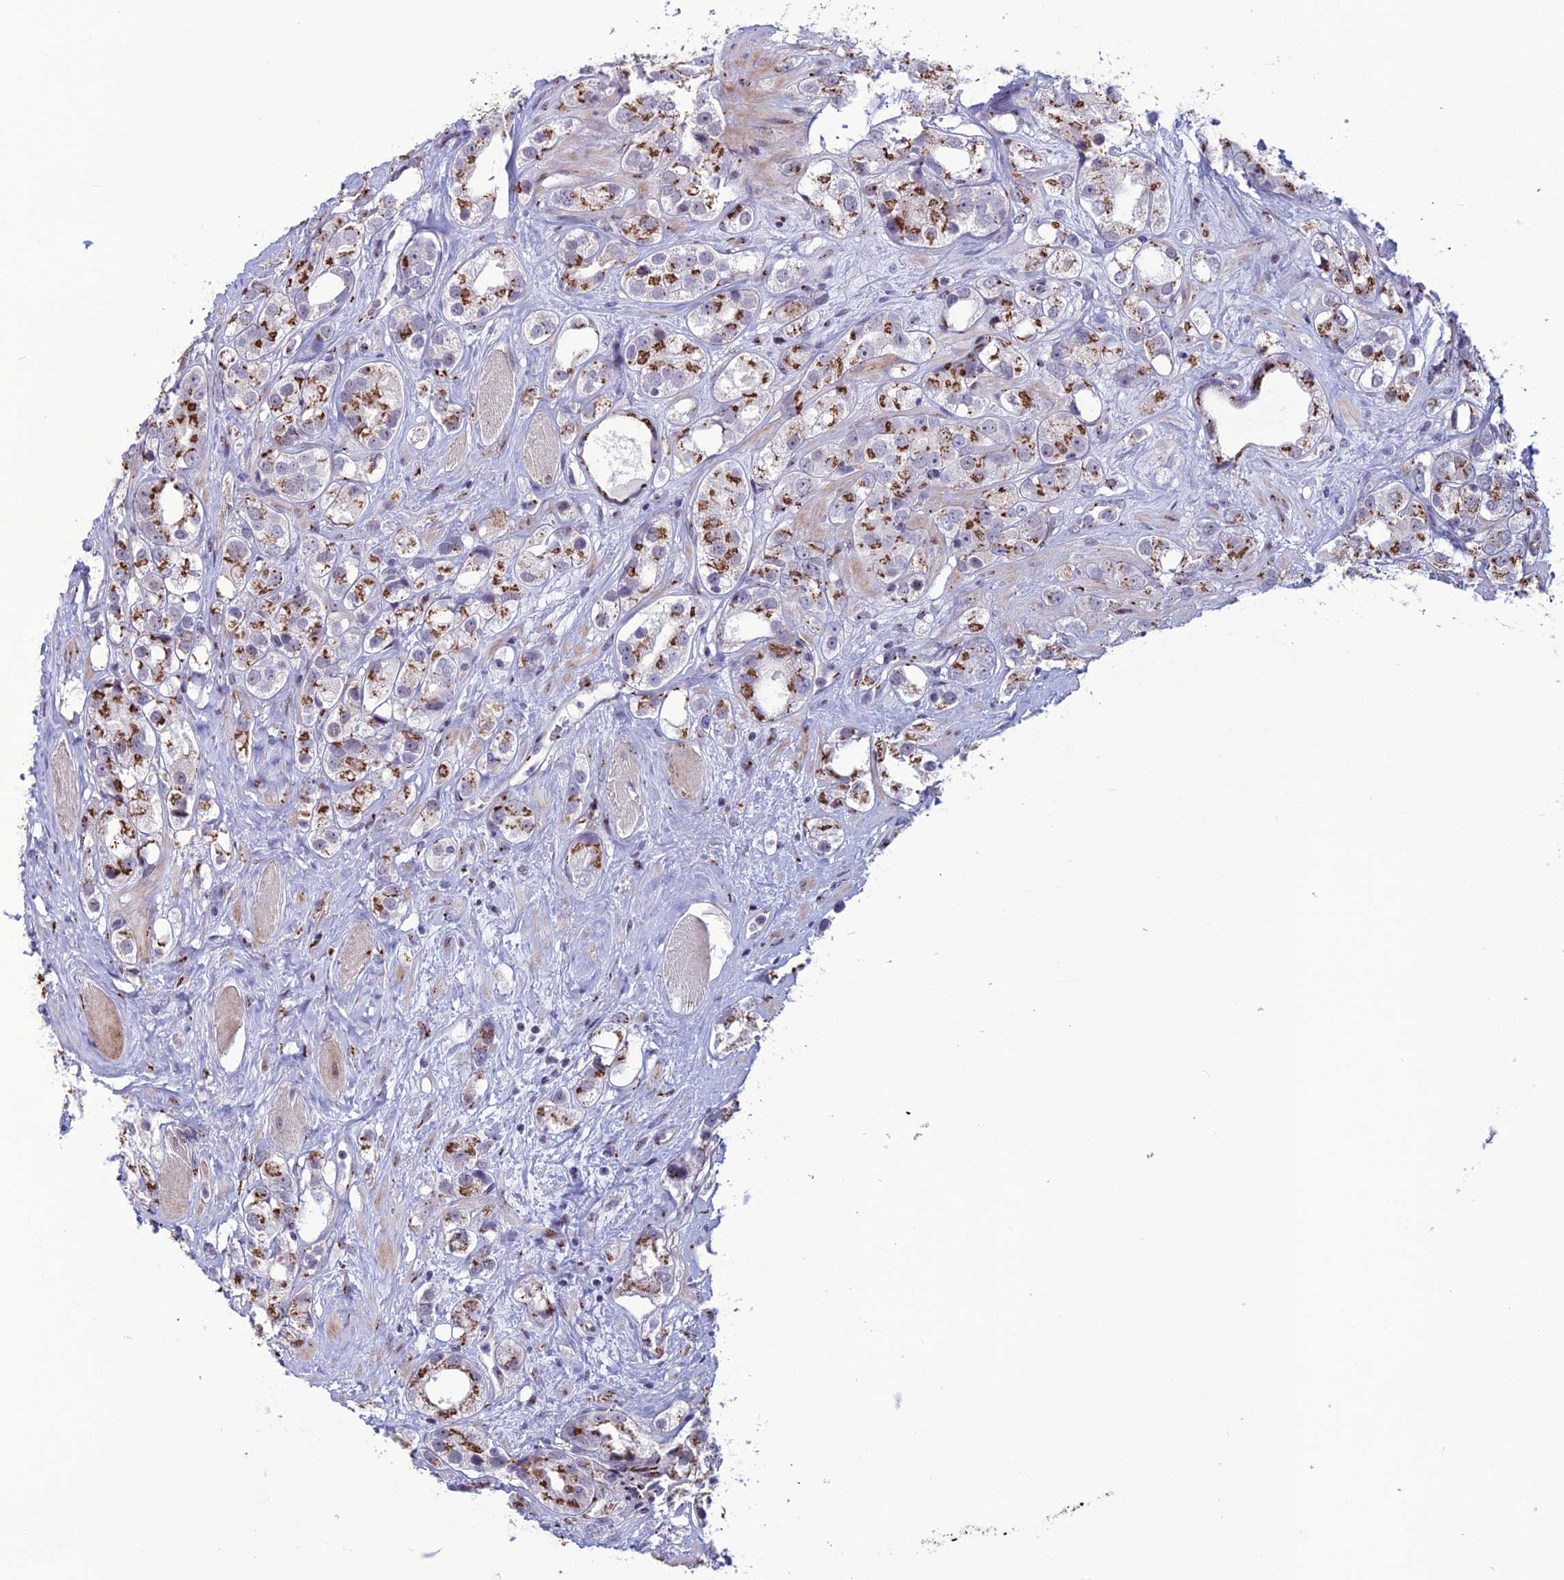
{"staining": {"intensity": "strong", "quantity": ">75%", "location": "cytoplasmic/membranous"}, "tissue": "prostate cancer", "cell_type": "Tumor cells", "image_type": "cancer", "snomed": [{"axis": "morphology", "description": "Adenocarcinoma, NOS"}, {"axis": "topography", "description": "Prostate"}], "caption": "Immunohistochemistry (IHC) of prostate cancer displays high levels of strong cytoplasmic/membranous staining in about >75% of tumor cells. (DAB (3,3'-diaminobenzidine) IHC with brightfield microscopy, high magnification).", "gene": "PLEKHA4", "patient": {"sex": "male", "age": 79}}